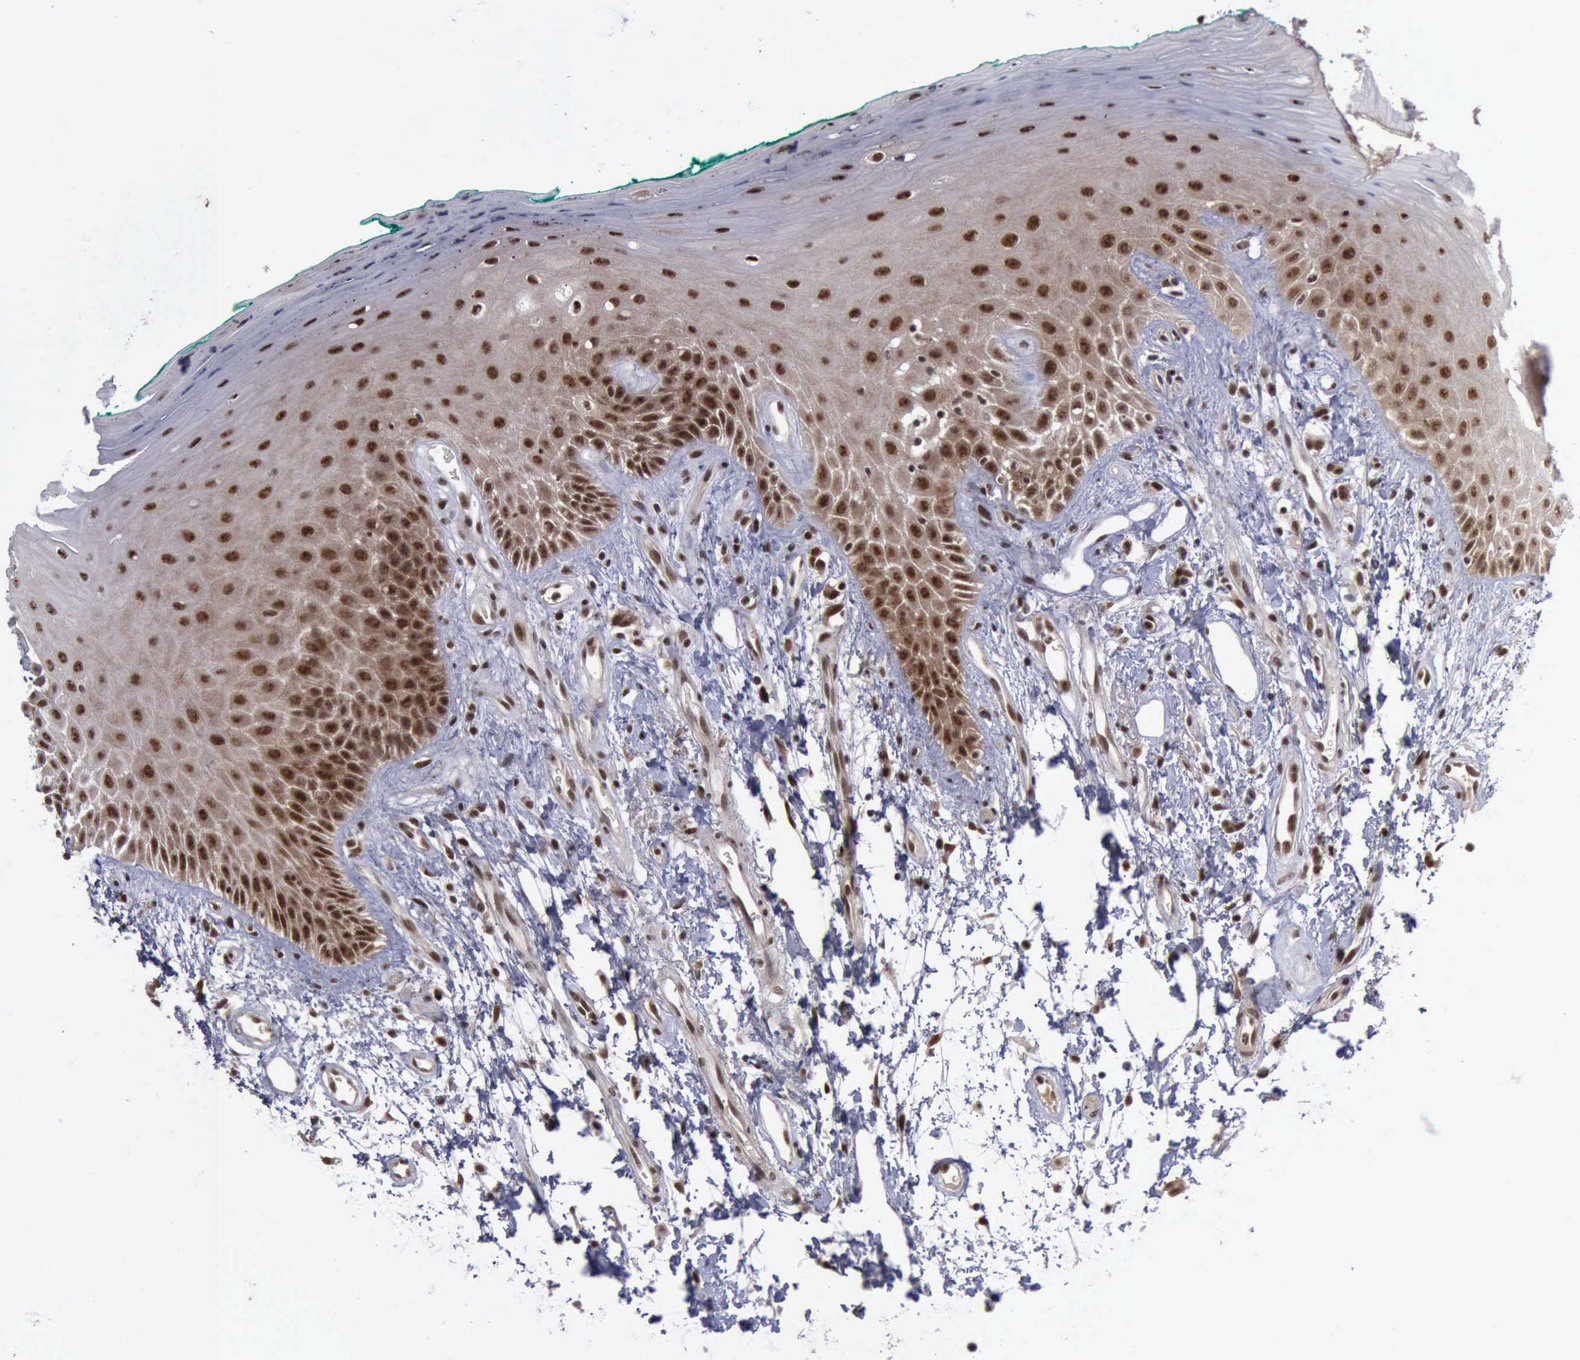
{"staining": {"intensity": "strong", "quantity": ">75%", "location": "cytoplasmic/membranous,nuclear"}, "tissue": "oral mucosa", "cell_type": "Squamous epithelial cells", "image_type": "normal", "snomed": [{"axis": "morphology", "description": "Normal tissue, NOS"}, {"axis": "morphology", "description": "Squamous cell carcinoma, NOS"}, {"axis": "topography", "description": "Skeletal muscle"}, {"axis": "topography", "description": "Oral tissue"}, {"axis": "topography", "description": "Head-Neck"}], "caption": "IHC photomicrograph of unremarkable oral mucosa: human oral mucosa stained using IHC shows high levels of strong protein expression localized specifically in the cytoplasmic/membranous,nuclear of squamous epithelial cells, appearing as a cytoplasmic/membranous,nuclear brown color.", "gene": "ATM", "patient": {"sex": "female", "age": 84}}